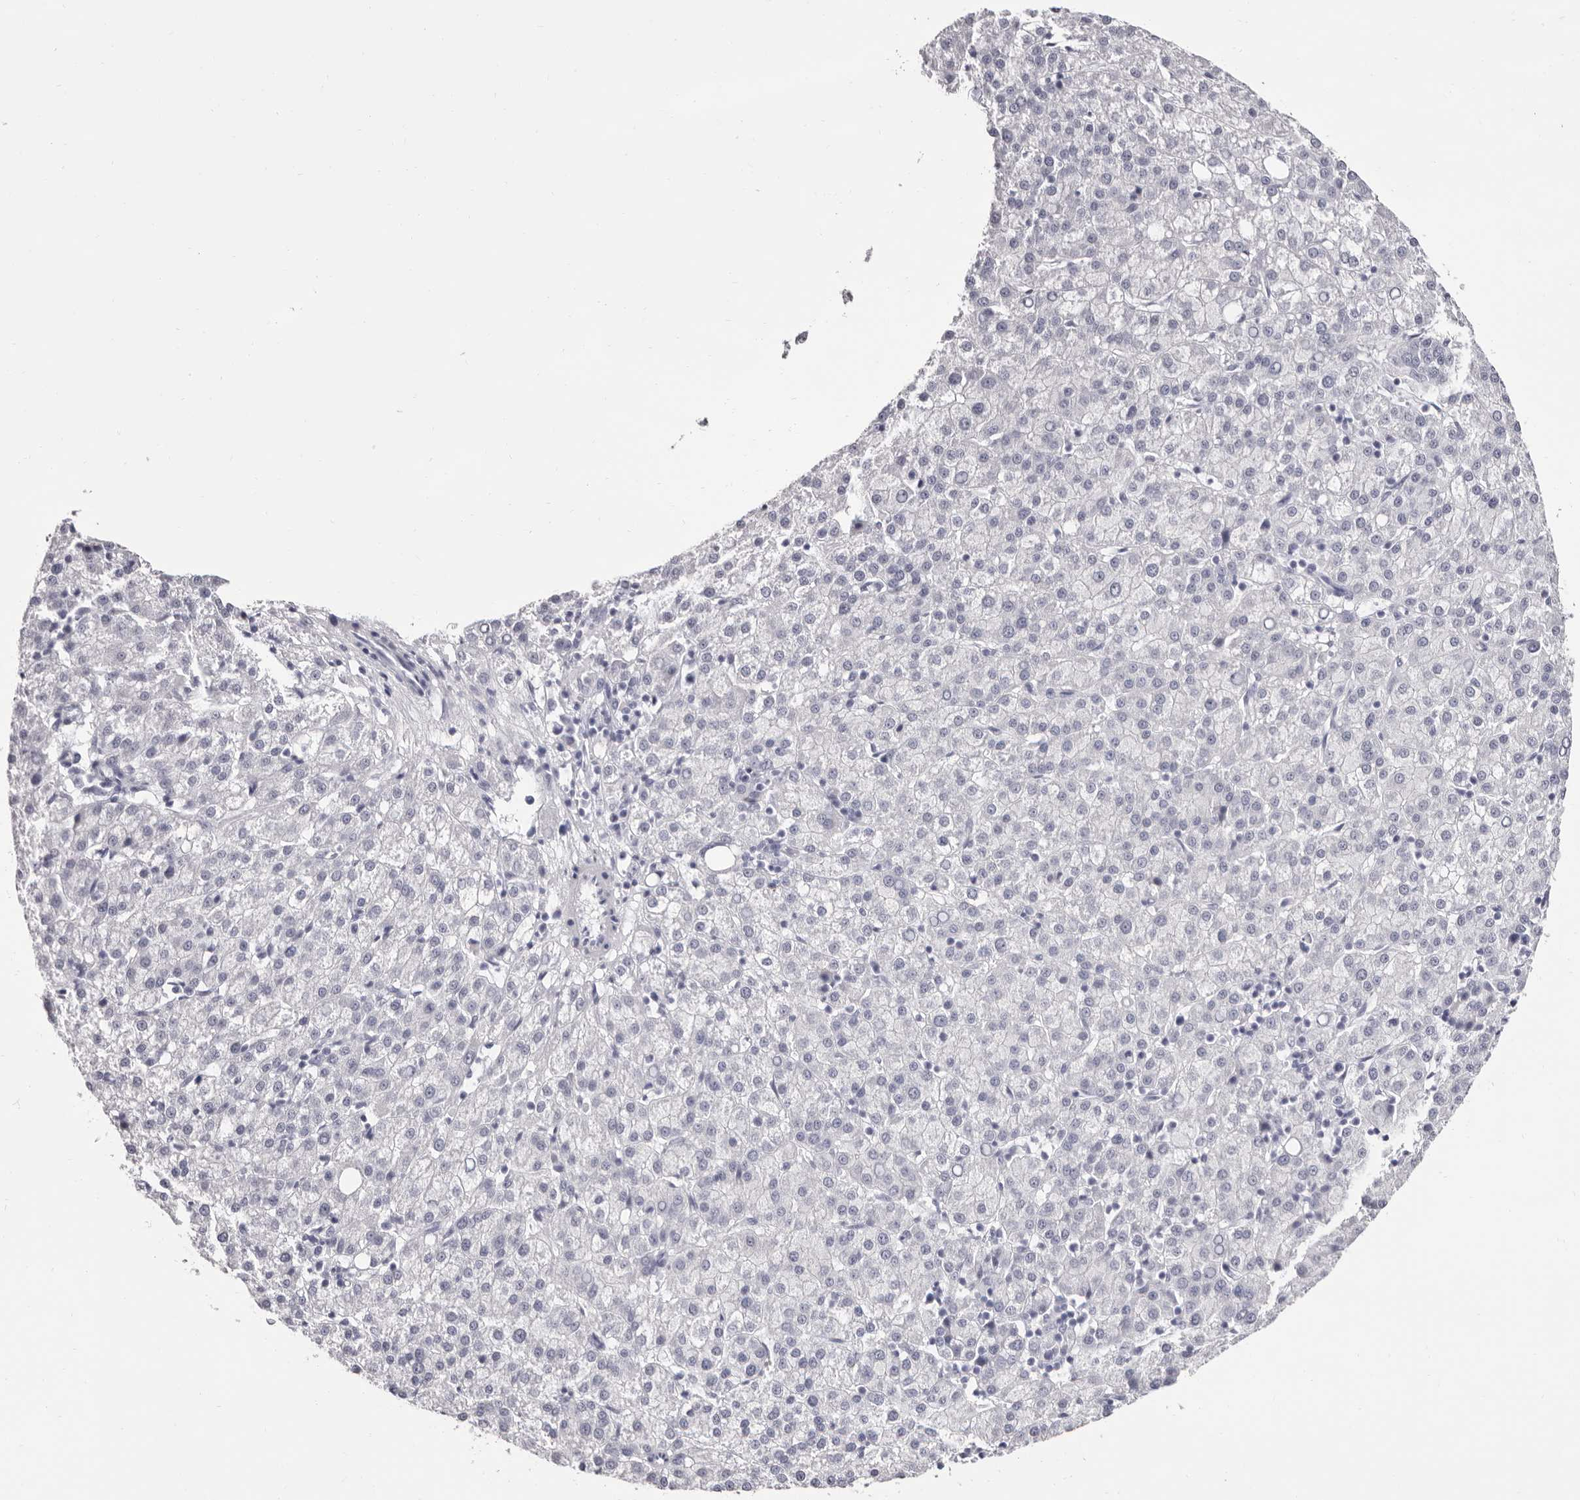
{"staining": {"intensity": "negative", "quantity": "none", "location": "none"}, "tissue": "liver cancer", "cell_type": "Tumor cells", "image_type": "cancer", "snomed": [{"axis": "morphology", "description": "Carcinoma, Hepatocellular, NOS"}, {"axis": "topography", "description": "Liver"}], "caption": "DAB immunohistochemical staining of liver cancer (hepatocellular carcinoma) exhibits no significant expression in tumor cells.", "gene": "LPO", "patient": {"sex": "female", "age": 58}}